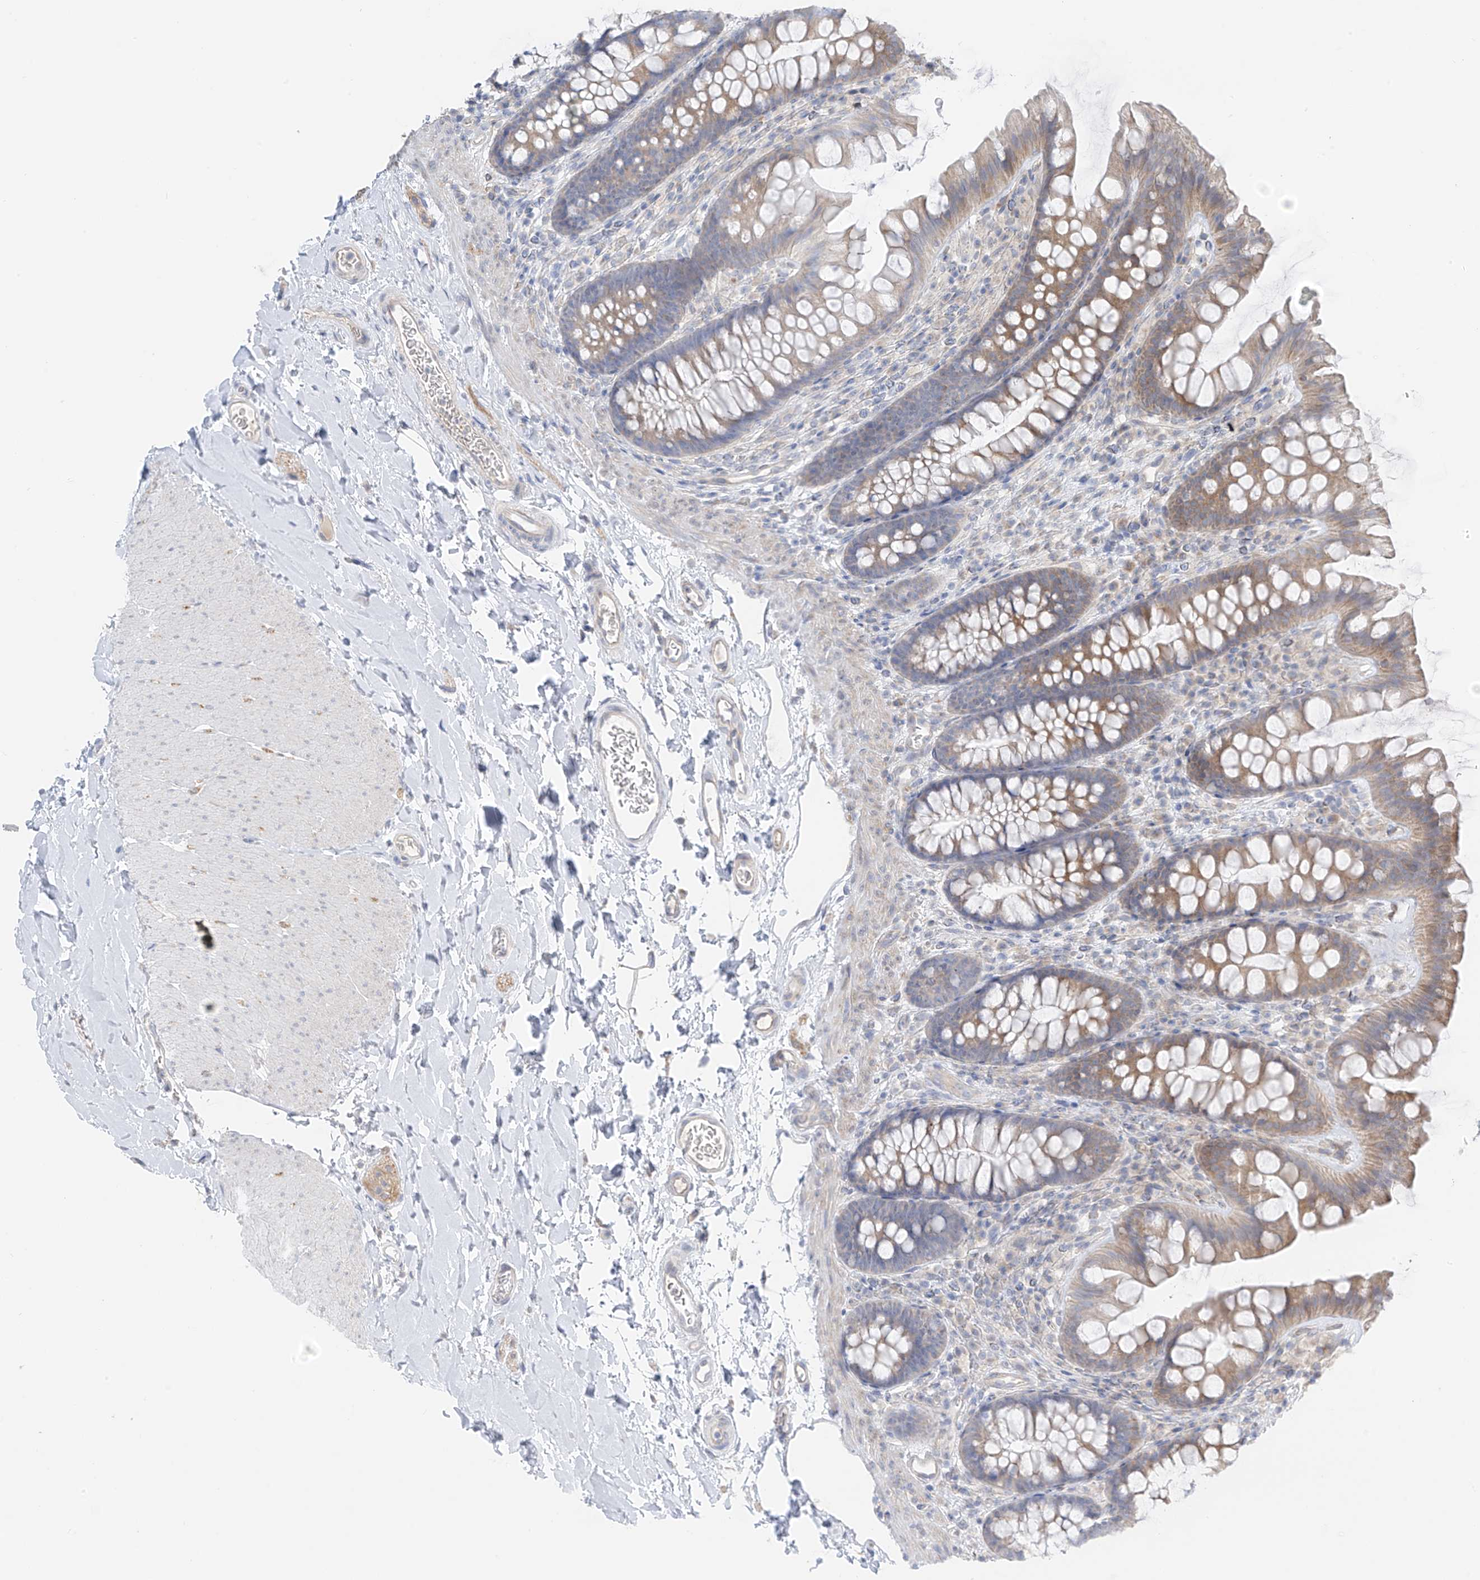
{"staining": {"intensity": "negative", "quantity": "none", "location": "none"}, "tissue": "colon", "cell_type": "Endothelial cells", "image_type": "normal", "snomed": [{"axis": "morphology", "description": "Normal tissue, NOS"}, {"axis": "topography", "description": "Colon"}], "caption": "The immunohistochemistry histopathology image has no significant staining in endothelial cells of colon. (Brightfield microscopy of DAB (3,3'-diaminobenzidine) immunohistochemistry (IHC) at high magnification).", "gene": "NALCN", "patient": {"sex": "female", "age": 62}}